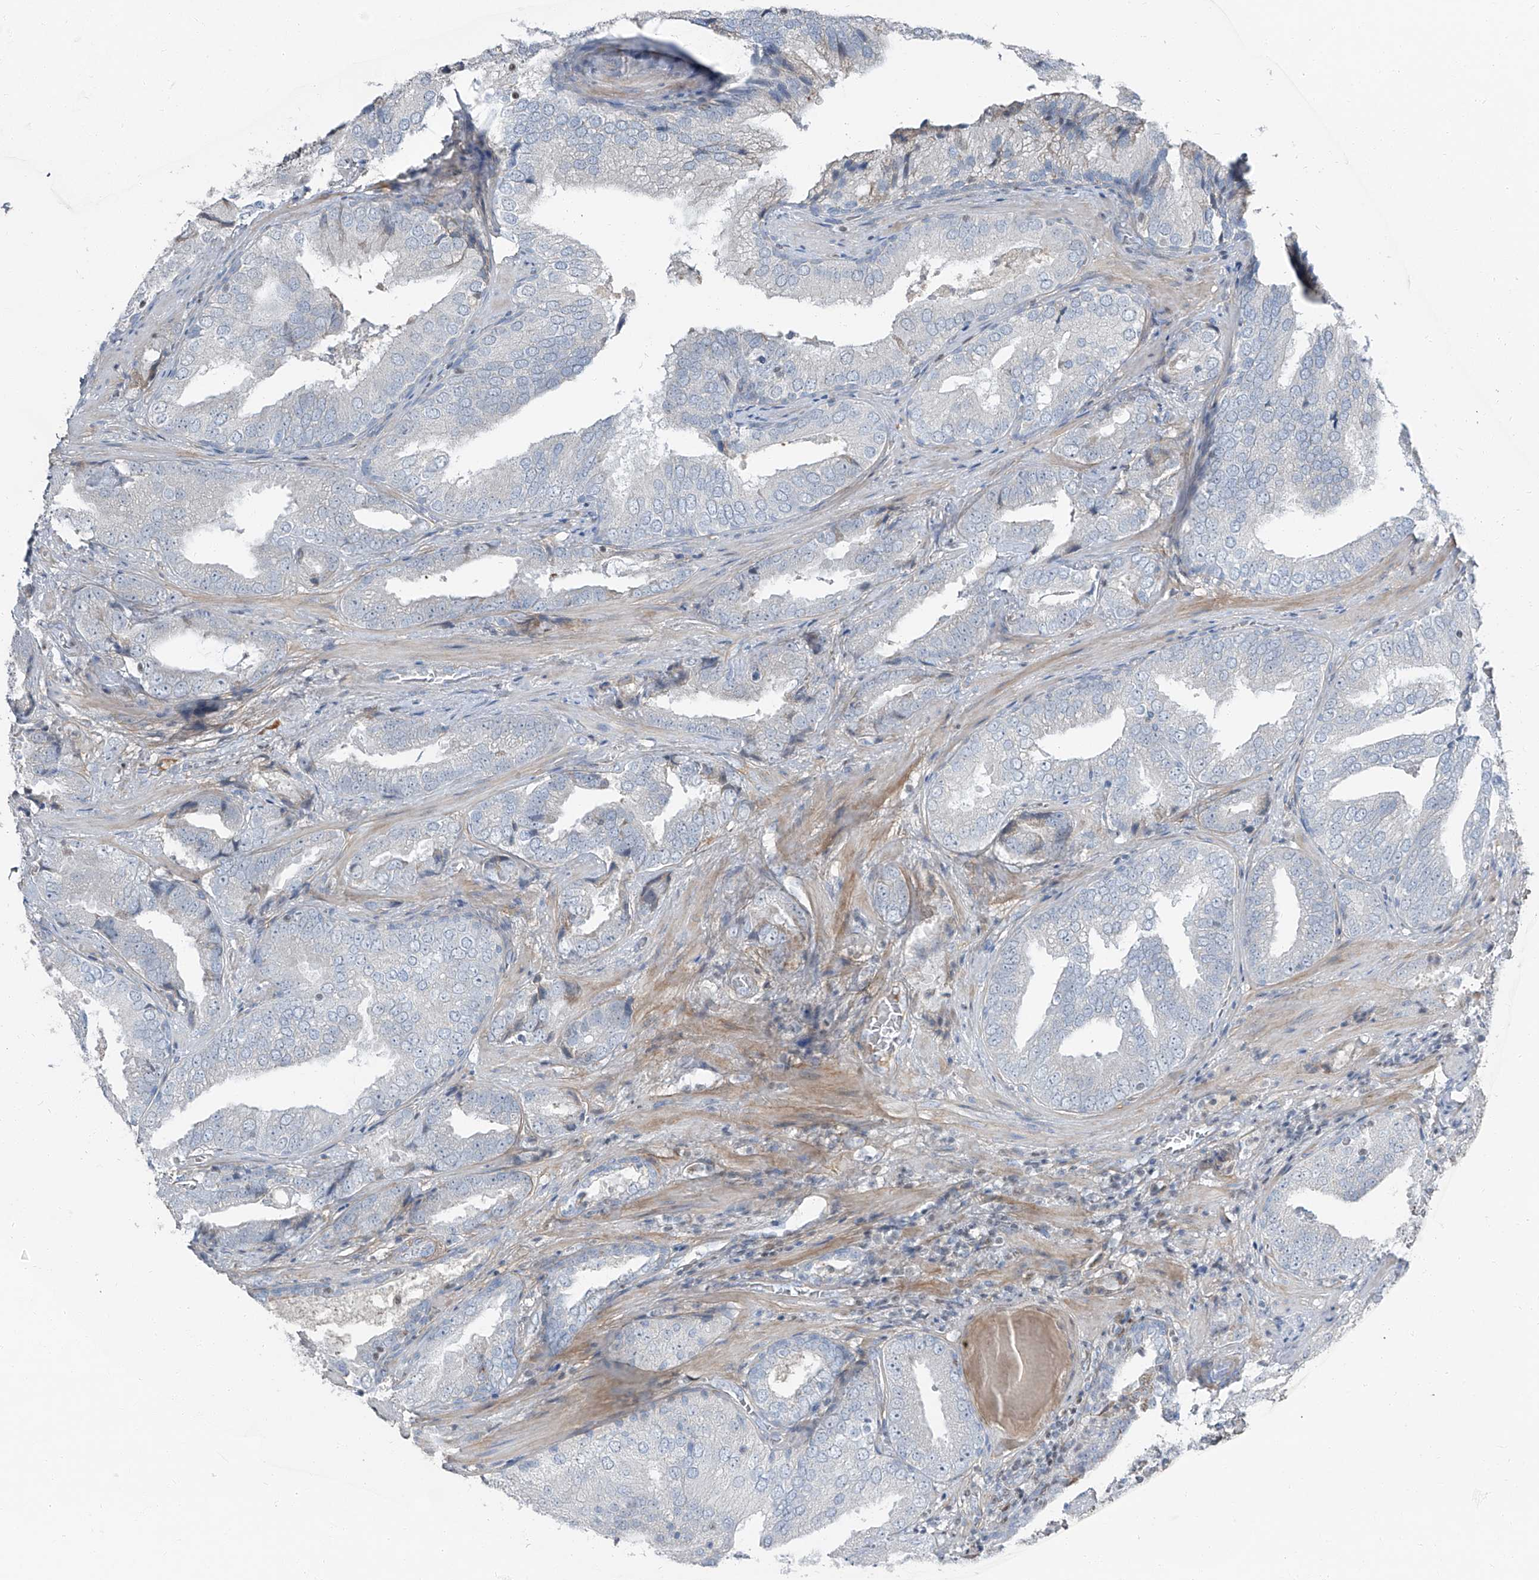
{"staining": {"intensity": "negative", "quantity": "none", "location": "none"}, "tissue": "prostate cancer", "cell_type": "Tumor cells", "image_type": "cancer", "snomed": [{"axis": "morphology", "description": "Adenocarcinoma, Low grade"}, {"axis": "topography", "description": "Prostate"}], "caption": "Tumor cells are negative for brown protein staining in prostate cancer (adenocarcinoma (low-grade)).", "gene": "HOXA3", "patient": {"sex": "male", "age": 67}}